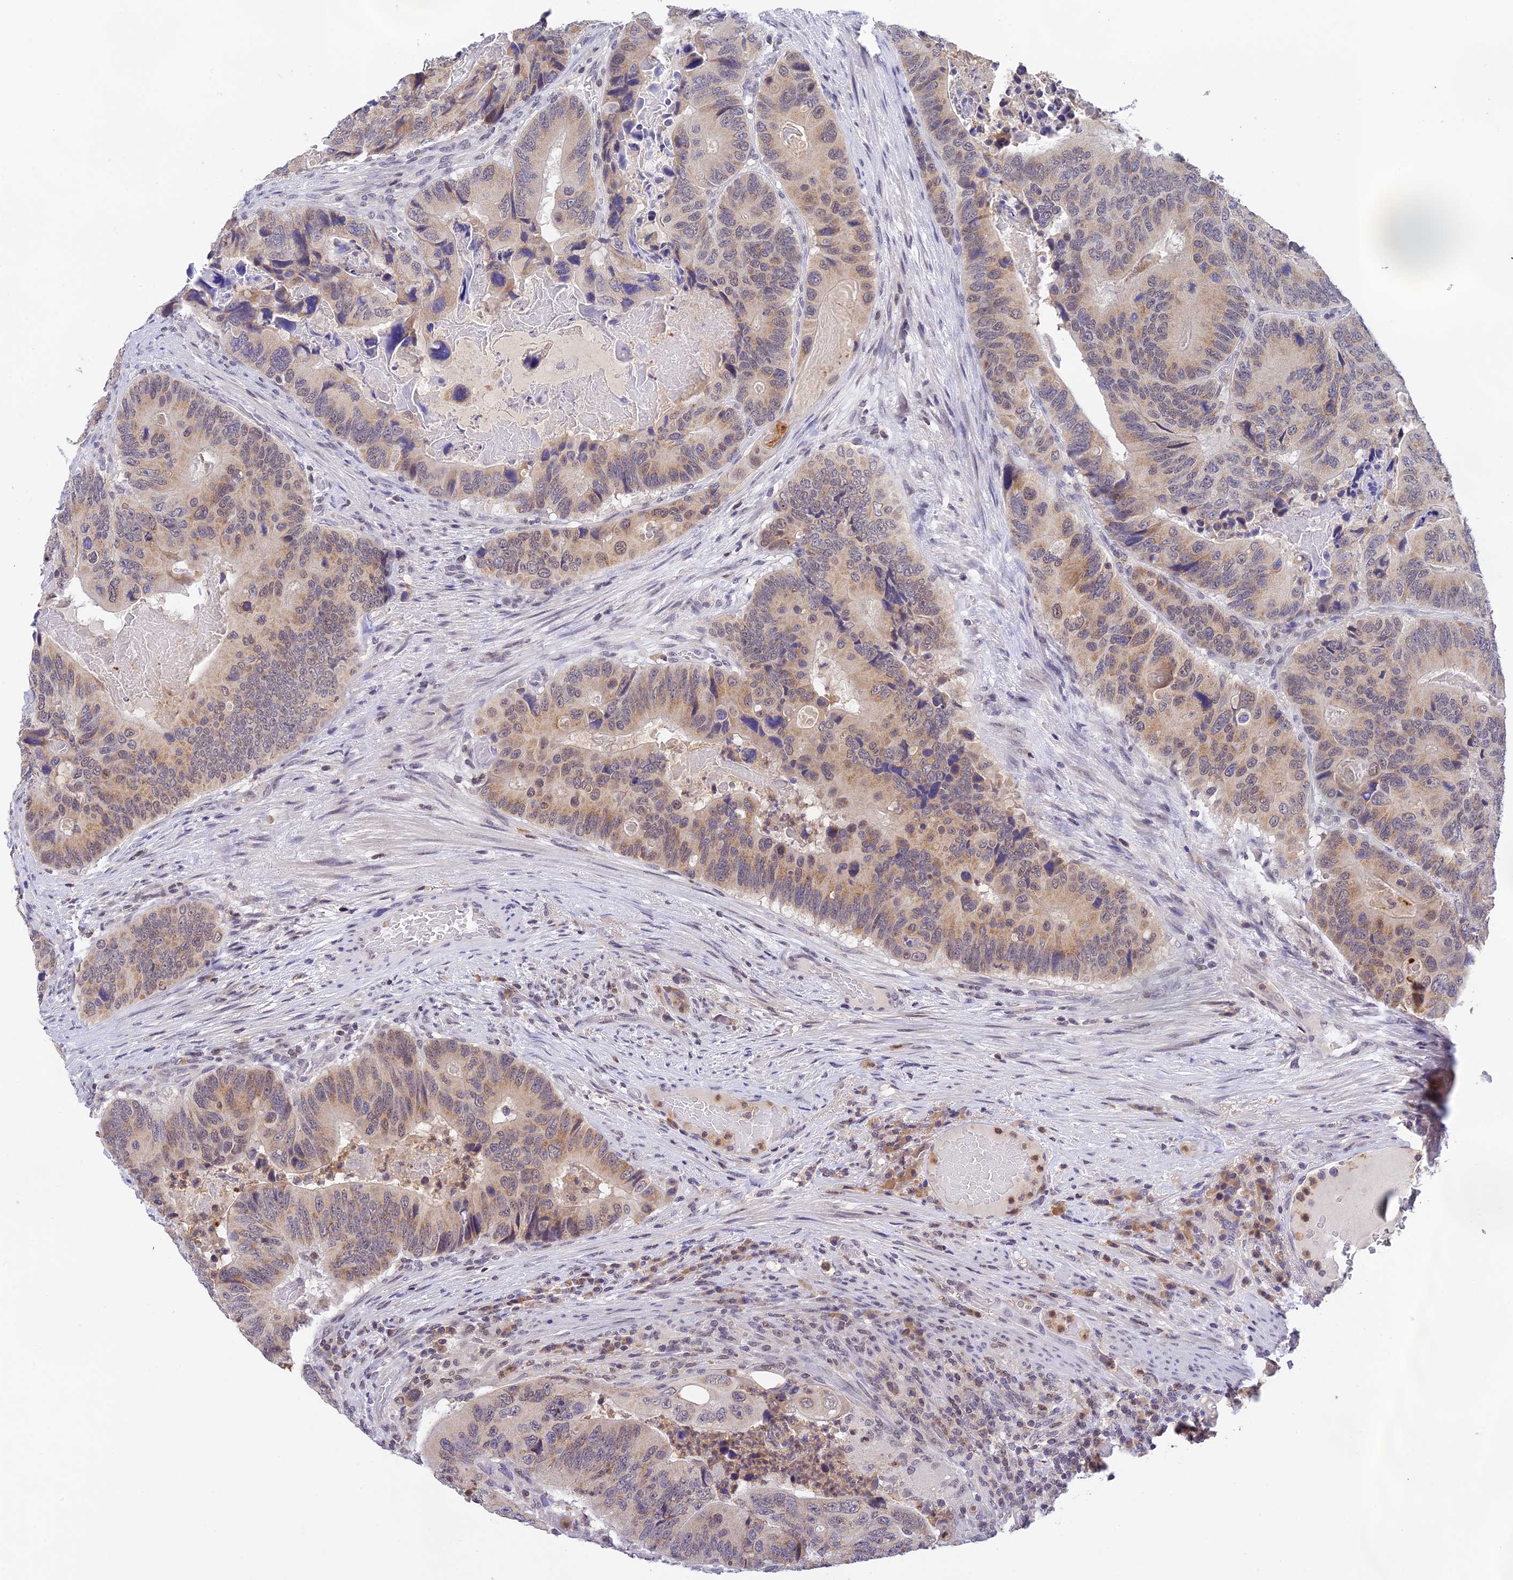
{"staining": {"intensity": "weak", "quantity": "25%-75%", "location": "cytoplasmic/membranous"}, "tissue": "colorectal cancer", "cell_type": "Tumor cells", "image_type": "cancer", "snomed": [{"axis": "morphology", "description": "Adenocarcinoma, NOS"}, {"axis": "topography", "description": "Colon"}], "caption": "Colorectal cancer (adenocarcinoma) stained with a protein marker exhibits weak staining in tumor cells.", "gene": "PEX16", "patient": {"sex": "male", "age": 84}}